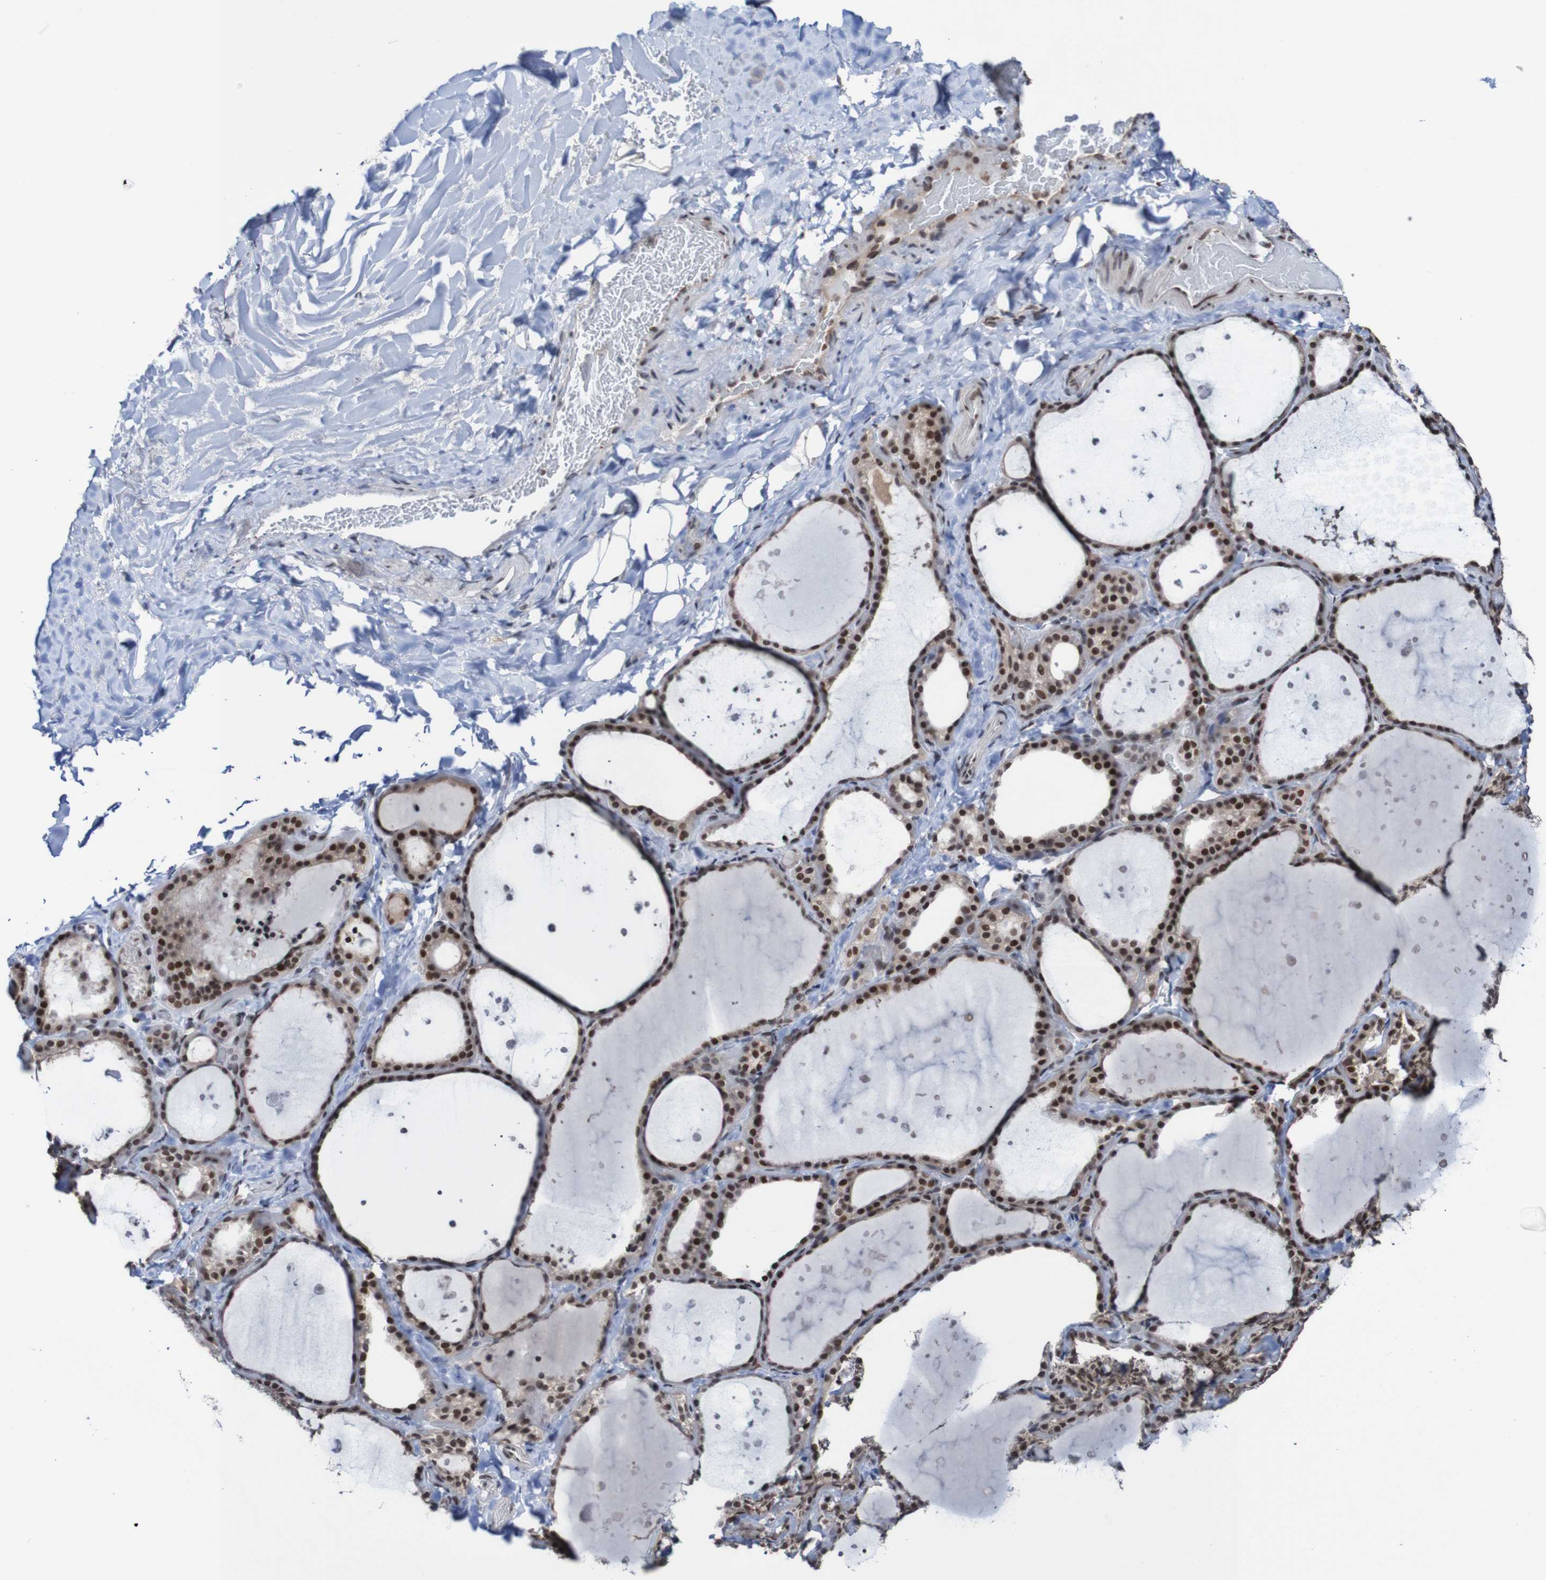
{"staining": {"intensity": "strong", "quantity": ">75%", "location": "cytoplasmic/membranous,nuclear"}, "tissue": "thyroid gland", "cell_type": "Glandular cells", "image_type": "normal", "snomed": [{"axis": "morphology", "description": "Normal tissue, NOS"}, {"axis": "topography", "description": "Thyroid gland"}], "caption": "Strong cytoplasmic/membranous,nuclear protein expression is seen in approximately >75% of glandular cells in thyroid gland.", "gene": "CDC5L", "patient": {"sex": "female", "age": 44}}